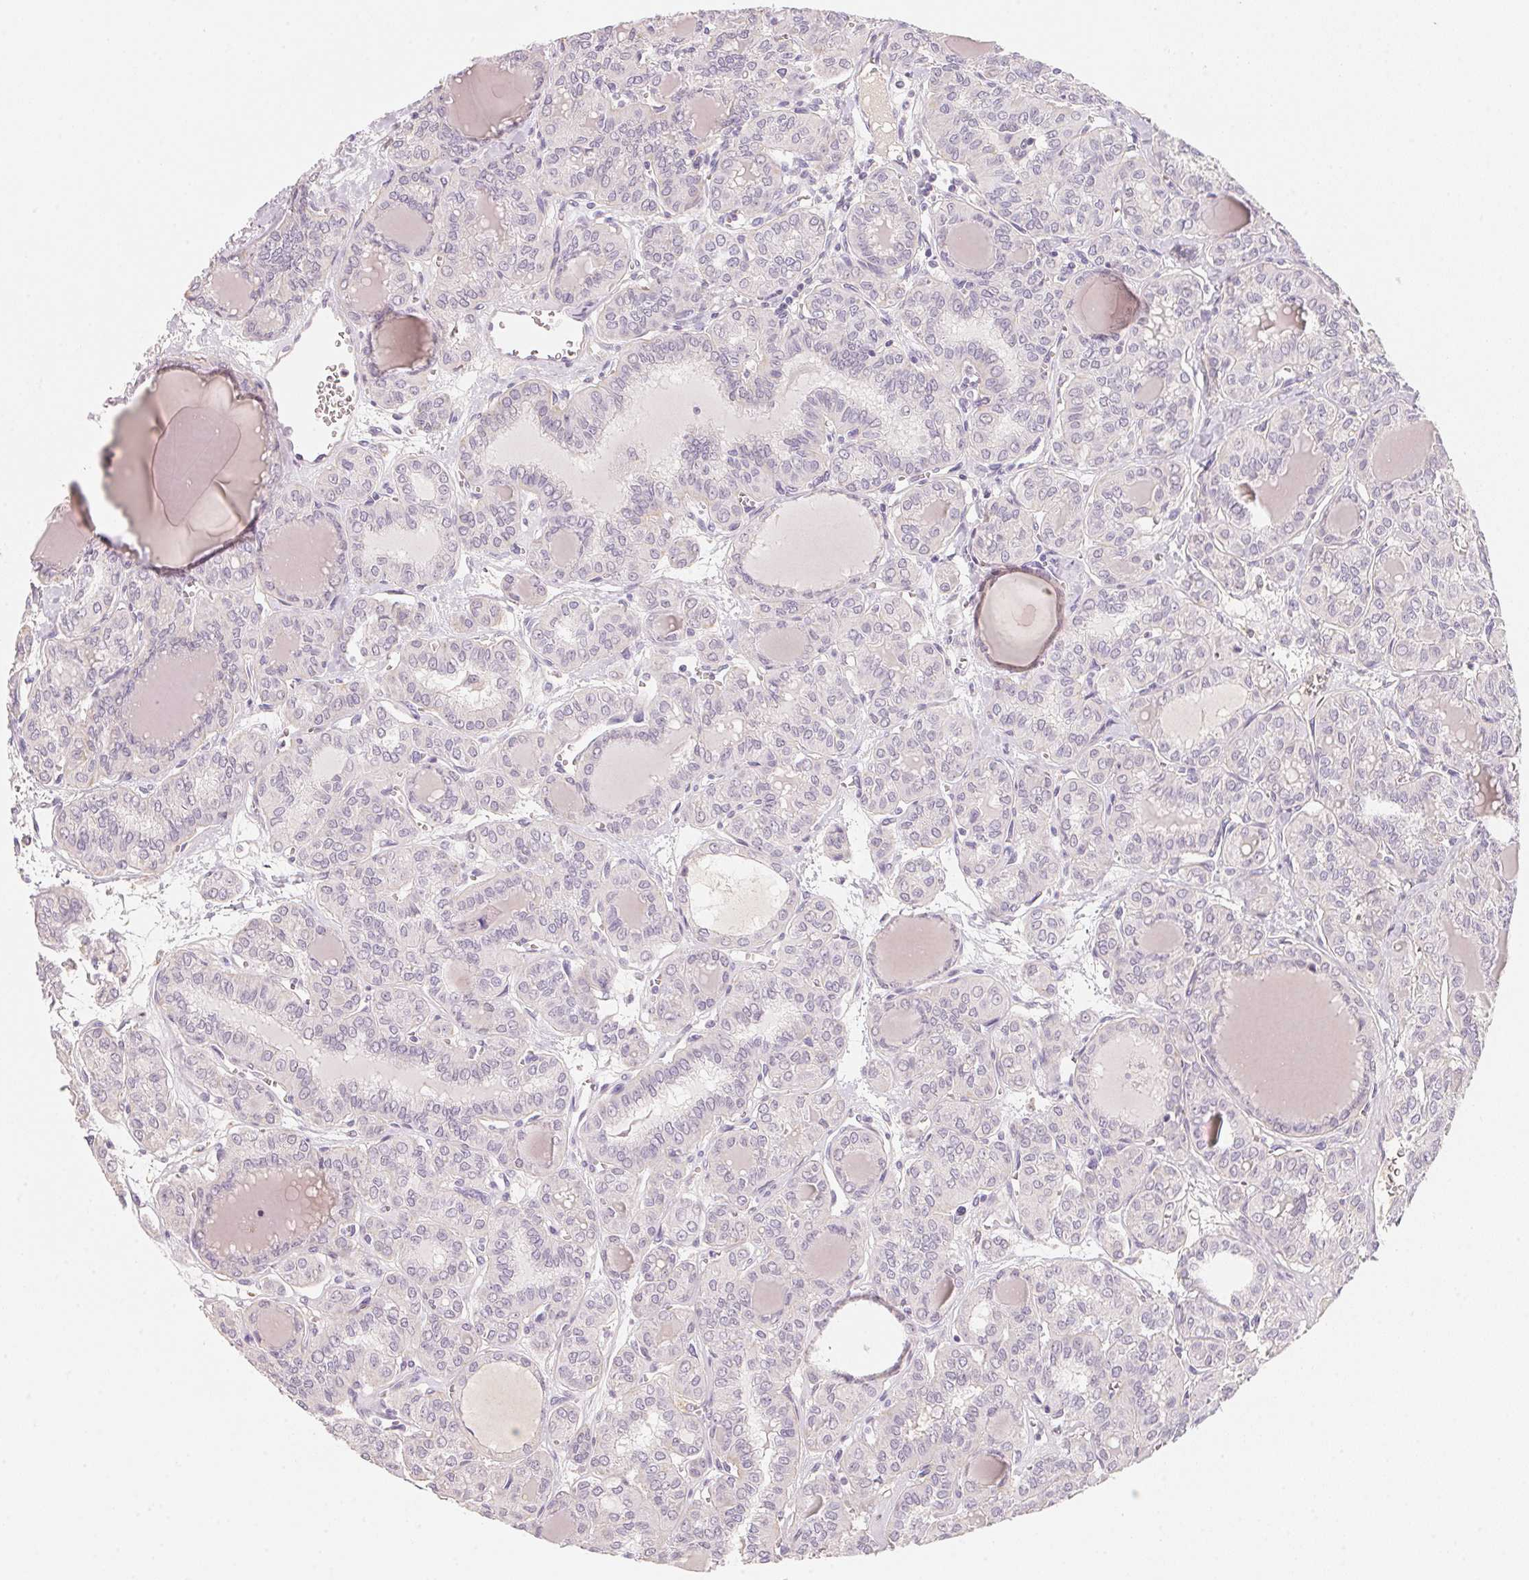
{"staining": {"intensity": "negative", "quantity": "none", "location": "none"}, "tissue": "thyroid cancer", "cell_type": "Tumor cells", "image_type": "cancer", "snomed": [{"axis": "morphology", "description": "Papillary adenocarcinoma, NOS"}, {"axis": "topography", "description": "Thyroid gland"}], "caption": "Histopathology image shows no protein positivity in tumor cells of thyroid papillary adenocarcinoma tissue.", "gene": "TREH", "patient": {"sex": "female", "age": 41}}